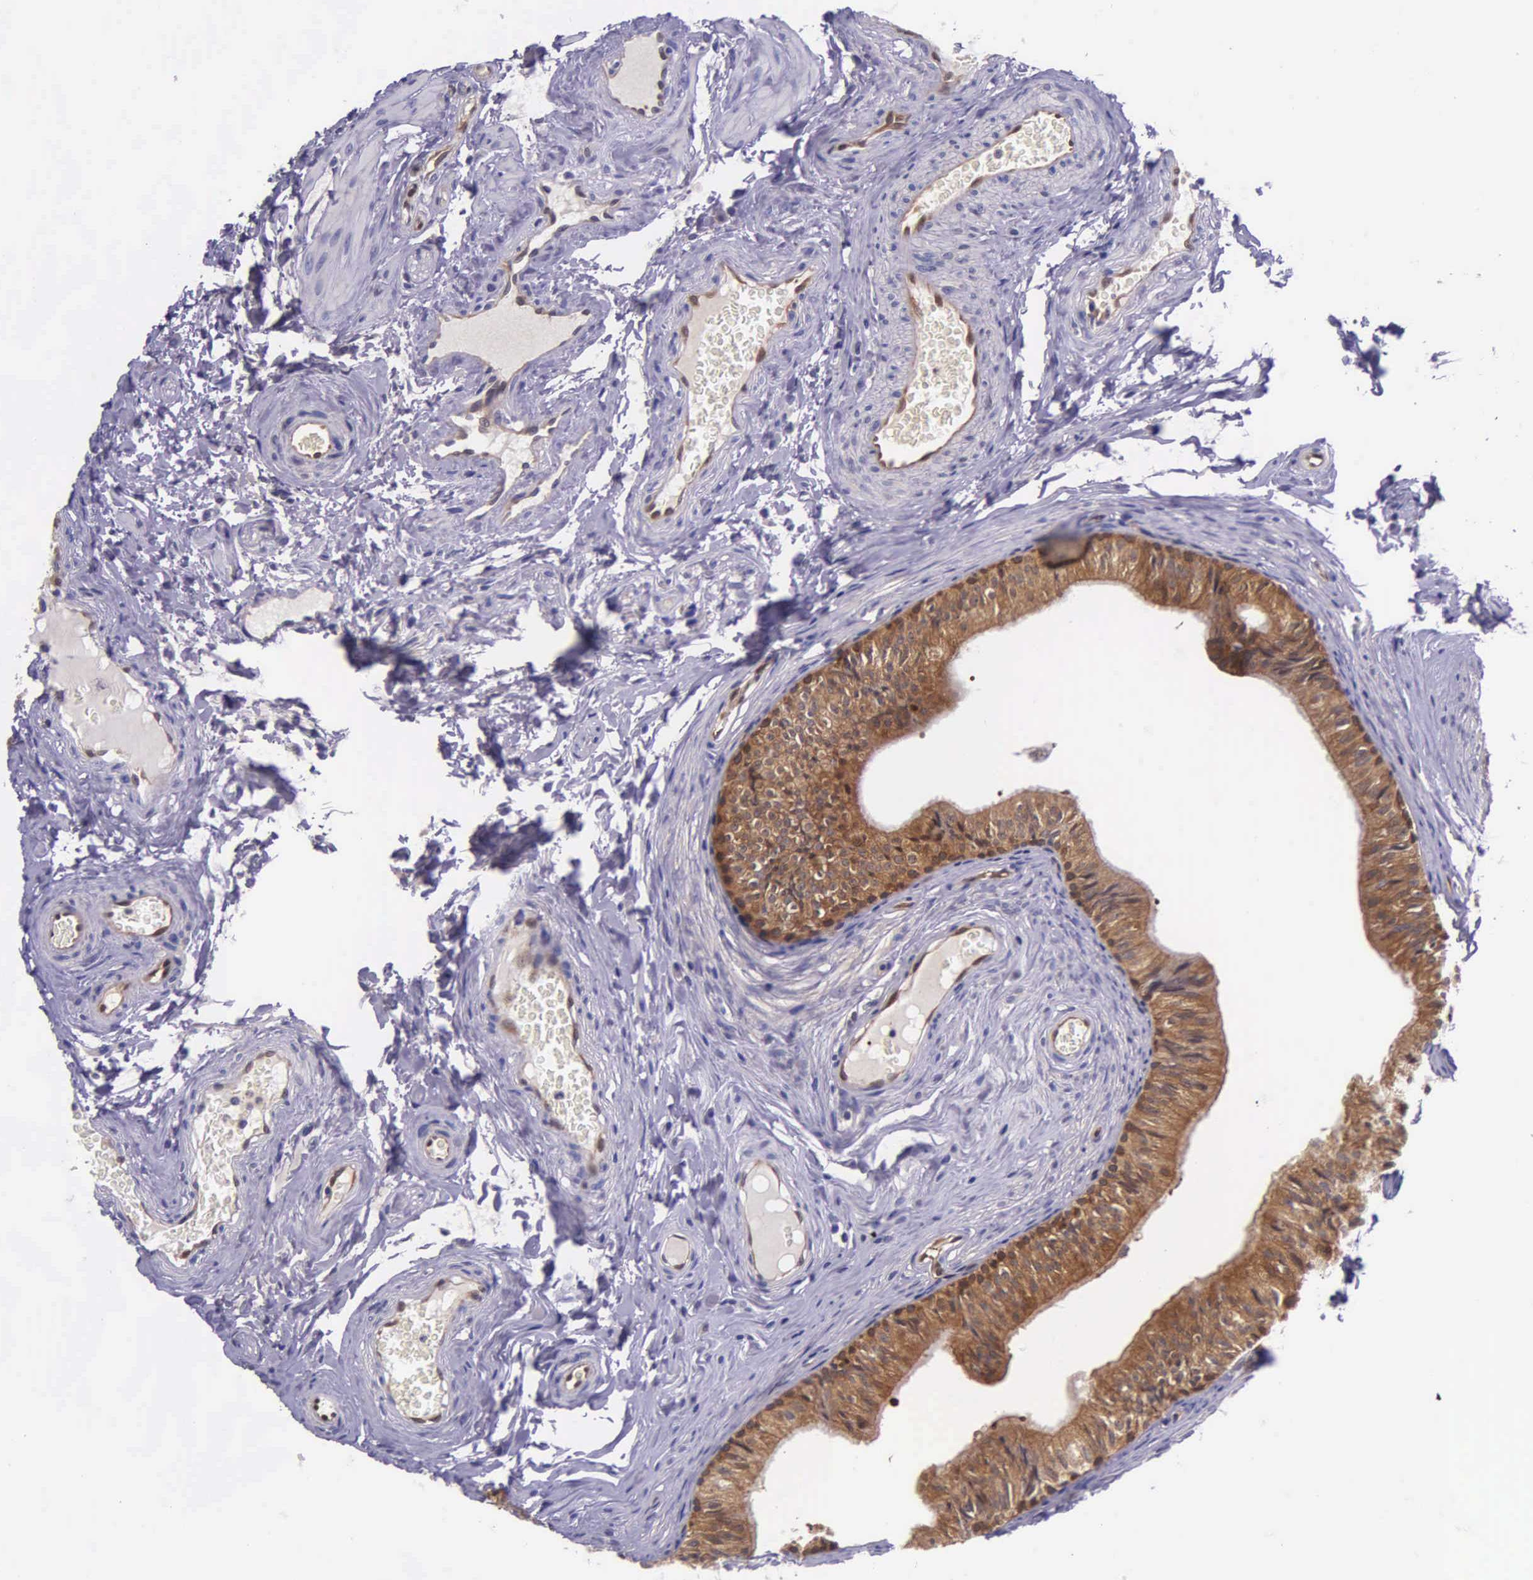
{"staining": {"intensity": "moderate", "quantity": ">75%", "location": "cytoplasmic/membranous"}, "tissue": "epididymis", "cell_type": "Glandular cells", "image_type": "normal", "snomed": [{"axis": "morphology", "description": "Normal tissue, NOS"}, {"axis": "topography", "description": "Epididymis"}], "caption": "Glandular cells exhibit medium levels of moderate cytoplasmic/membranous positivity in approximately >75% of cells in unremarkable human epididymis. (Stains: DAB (3,3'-diaminobenzidine) in brown, nuclei in blue, Microscopy: brightfield microscopy at high magnification).", "gene": "GMPR2", "patient": {"sex": "male", "age": 23}}